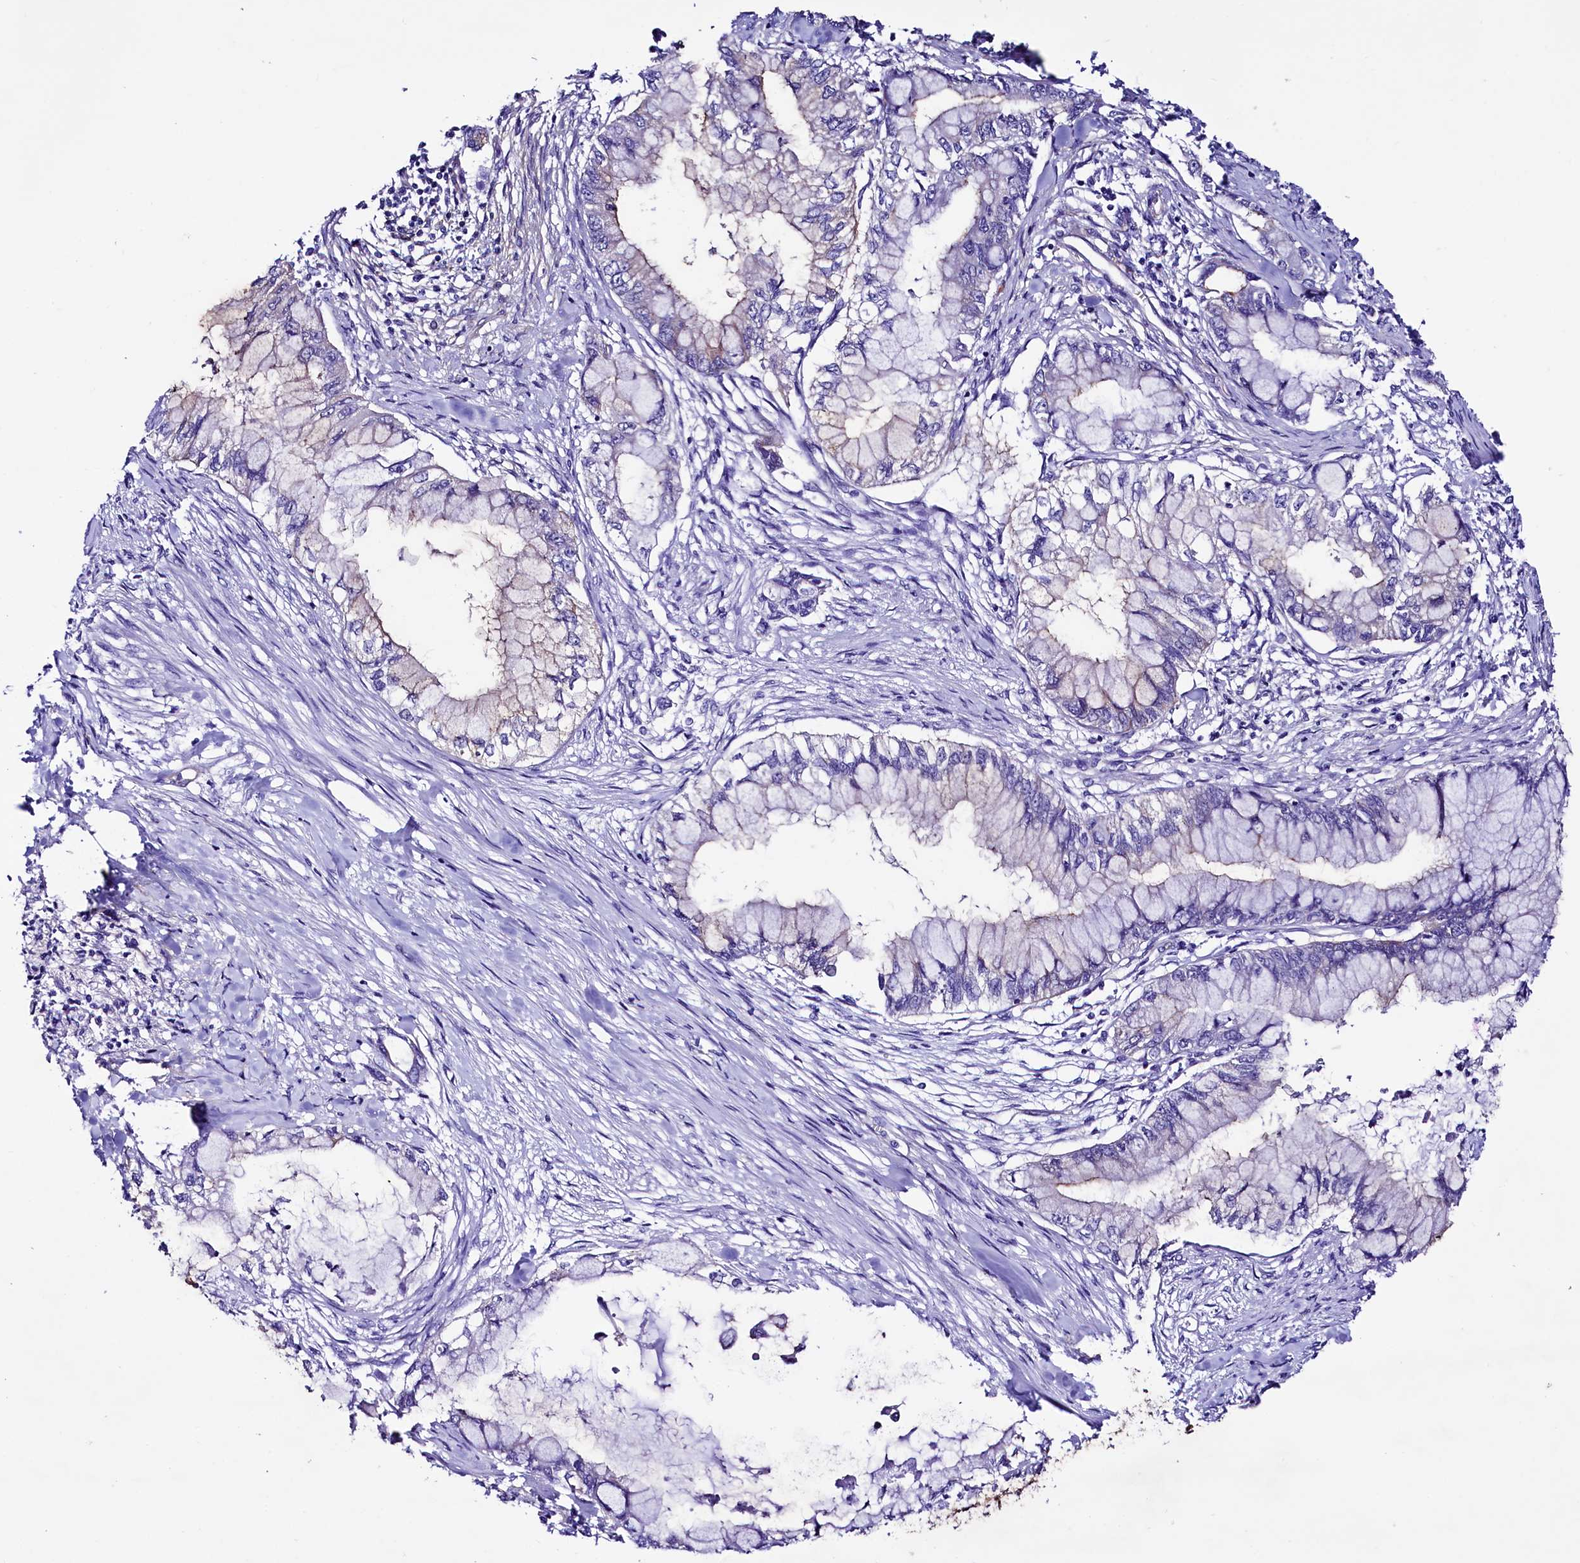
{"staining": {"intensity": "negative", "quantity": "none", "location": "none"}, "tissue": "pancreatic cancer", "cell_type": "Tumor cells", "image_type": "cancer", "snomed": [{"axis": "morphology", "description": "Adenocarcinoma, NOS"}, {"axis": "topography", "description": "Pancreas"}], "caption": "Tumor cells show no significant staining in pancreatic cancer (adenocarcinoma).", "gene": "SLF1", "patient": {"sex": "male", "age": 48}}